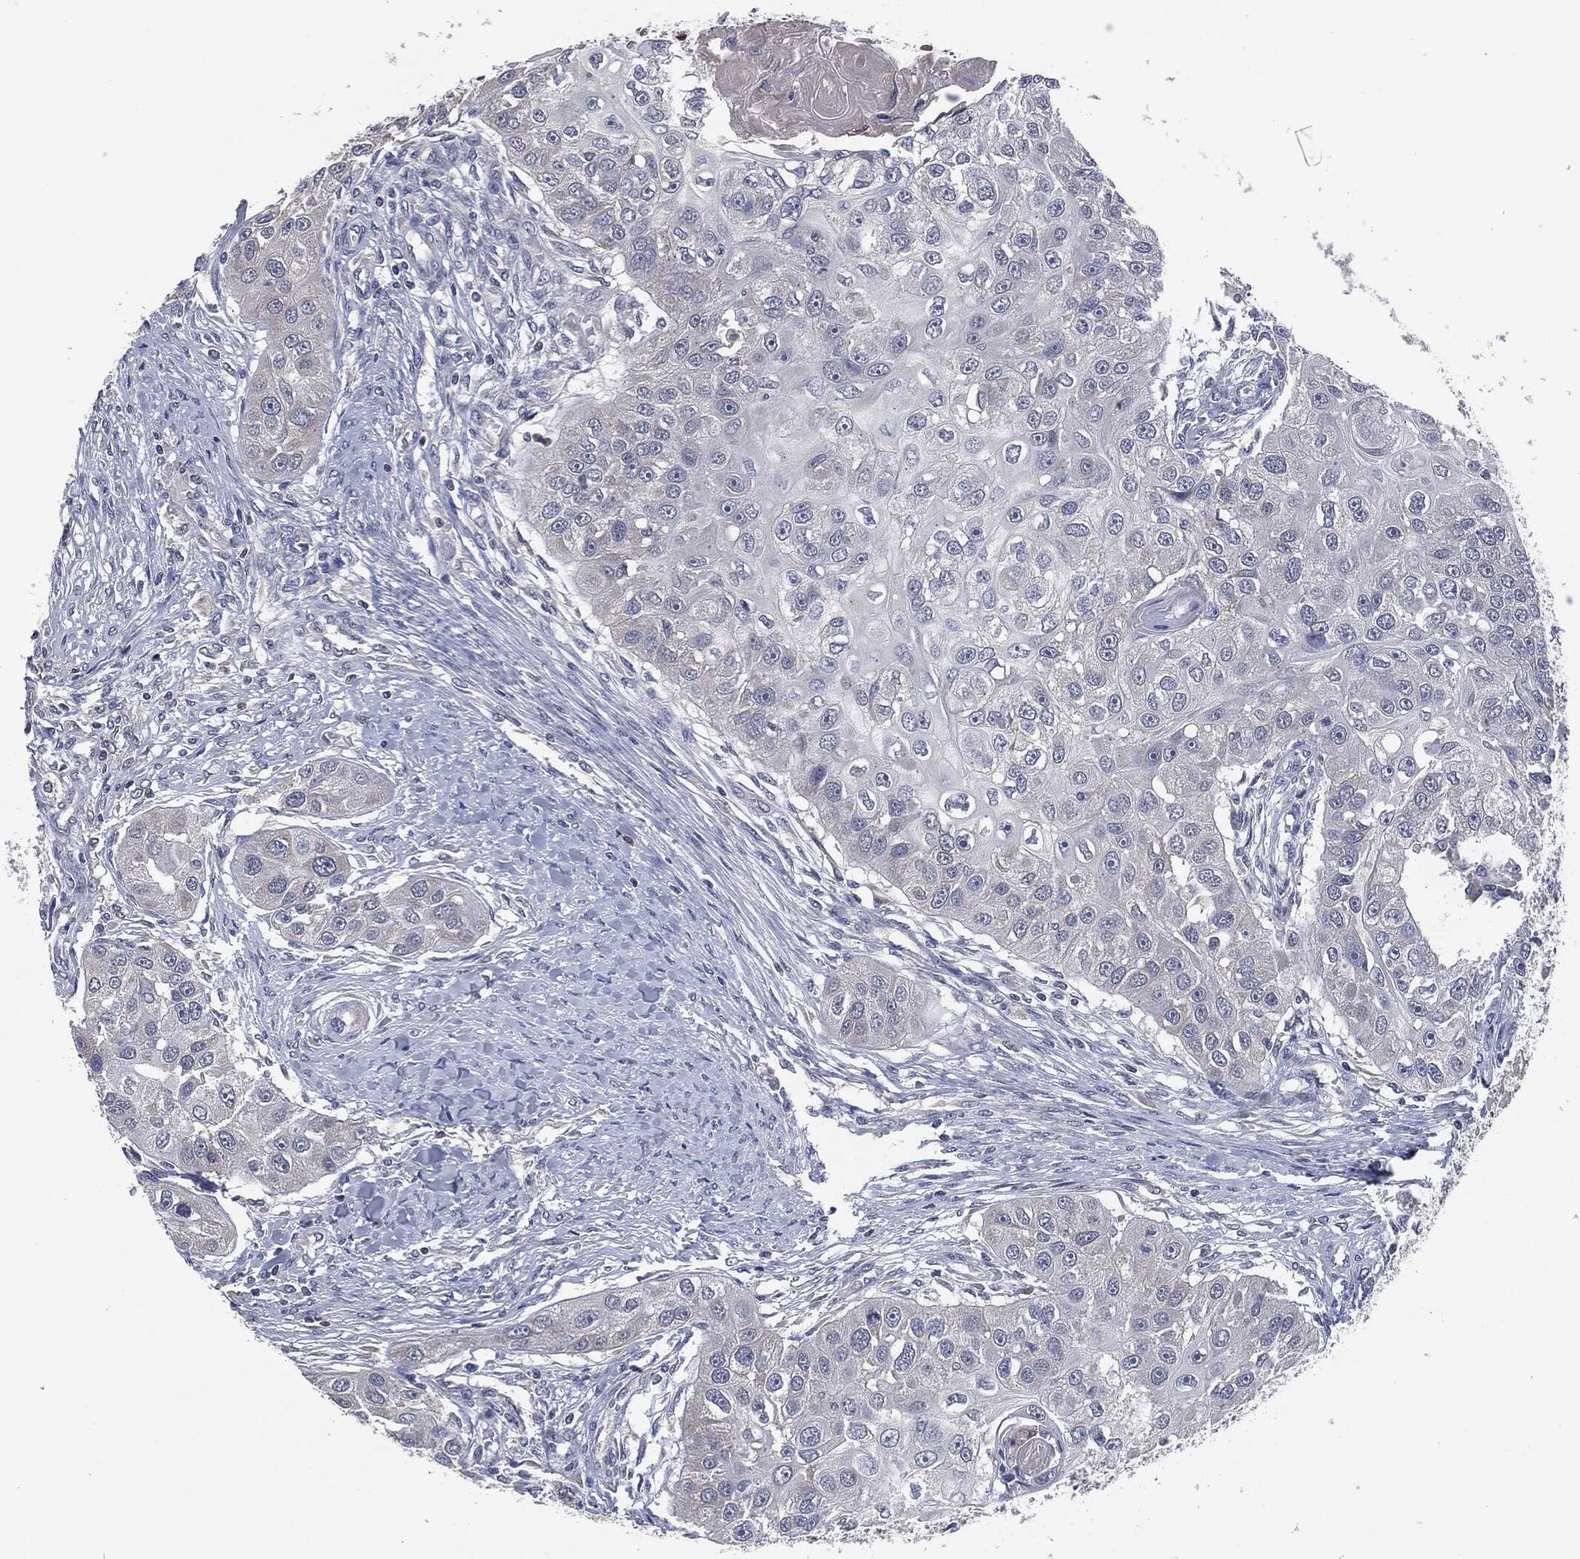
{"staining": {"intensity": "negative", "quantity": "none", "location": "none"}, "tissue": "head and neck cancer", "cell_type": "Tumor cells", "image_type": "cancer", "snomed": [{"axis": "morphology", "description": "Normal tissue, NOS"}, {"axis": "morphology", "description": "Squamous cell carcinoma, NOS"}, {"axis": "topography", "description": "Skeletal muscle"}, {"axis": "topography", "description": "Head-Neck"}], "caption": "Histopathology image shows no significant protein staining in tumor cells of head and neck cancer.", "gene": "IL2RG", "patient": {"sex": "male", "age": 51}}